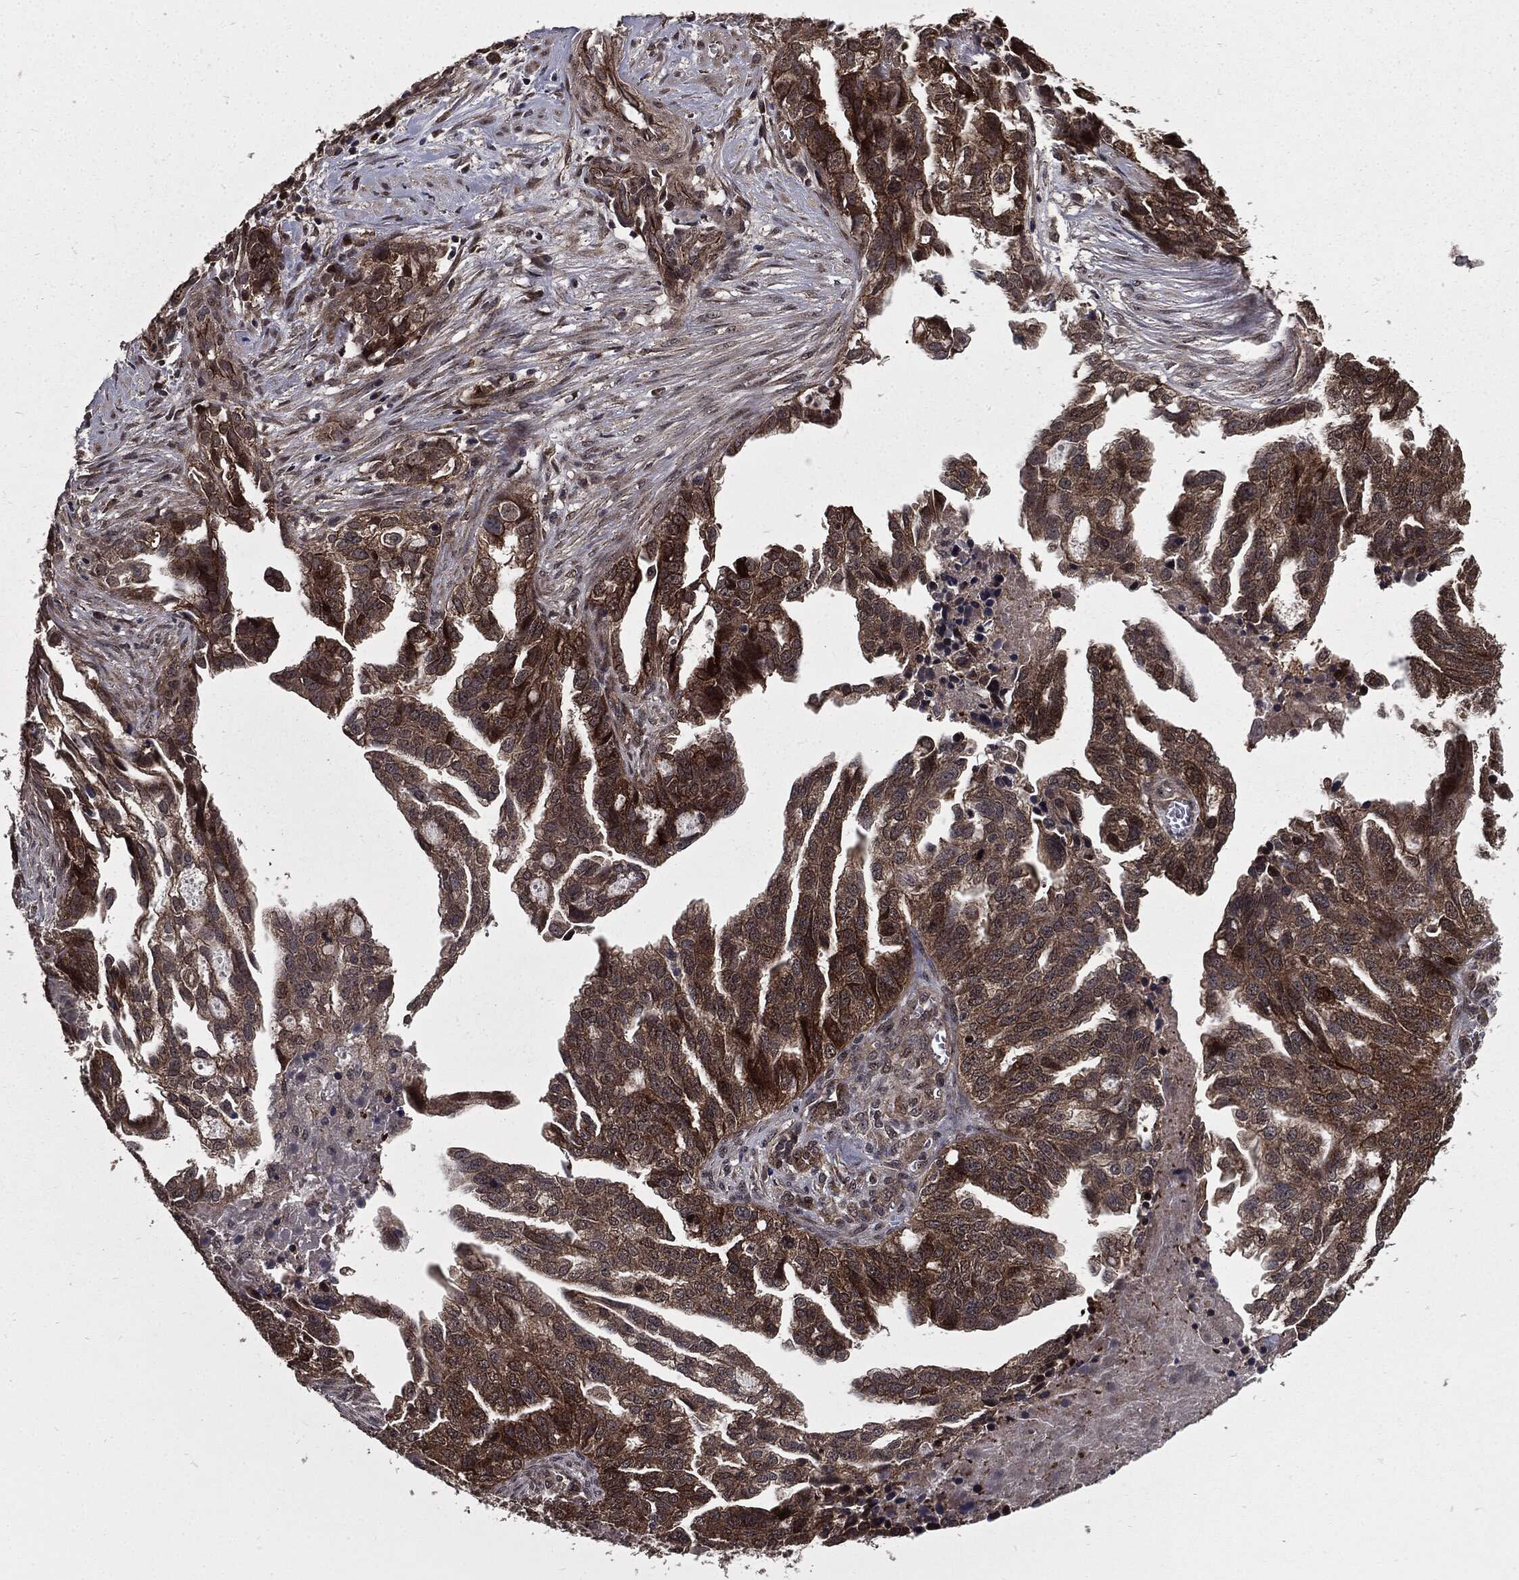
{"staining": {"intensity": "moderate", "quantity": ">75%", "location": "cytoplasmic/membranous"}, "tissue": "ovarian cancer", "cell_type": "Tumor cells", "image_type": "cancer", "snomed": [{"axis": "morphology", "description": "Cystadenocarcinoma, serous, NOS"}, {"axis": "topography", "description": "Ovary"}], "caption": "About >75% of tumor cells in human ovarian cancer (serous cystadenocarcinoma) display moderate cytoplasmic/membranous protein expression as visualized by brown immunohistochemical staining.", "gene": "PTPA", "patient": {"sex": "female", "age": 51}}